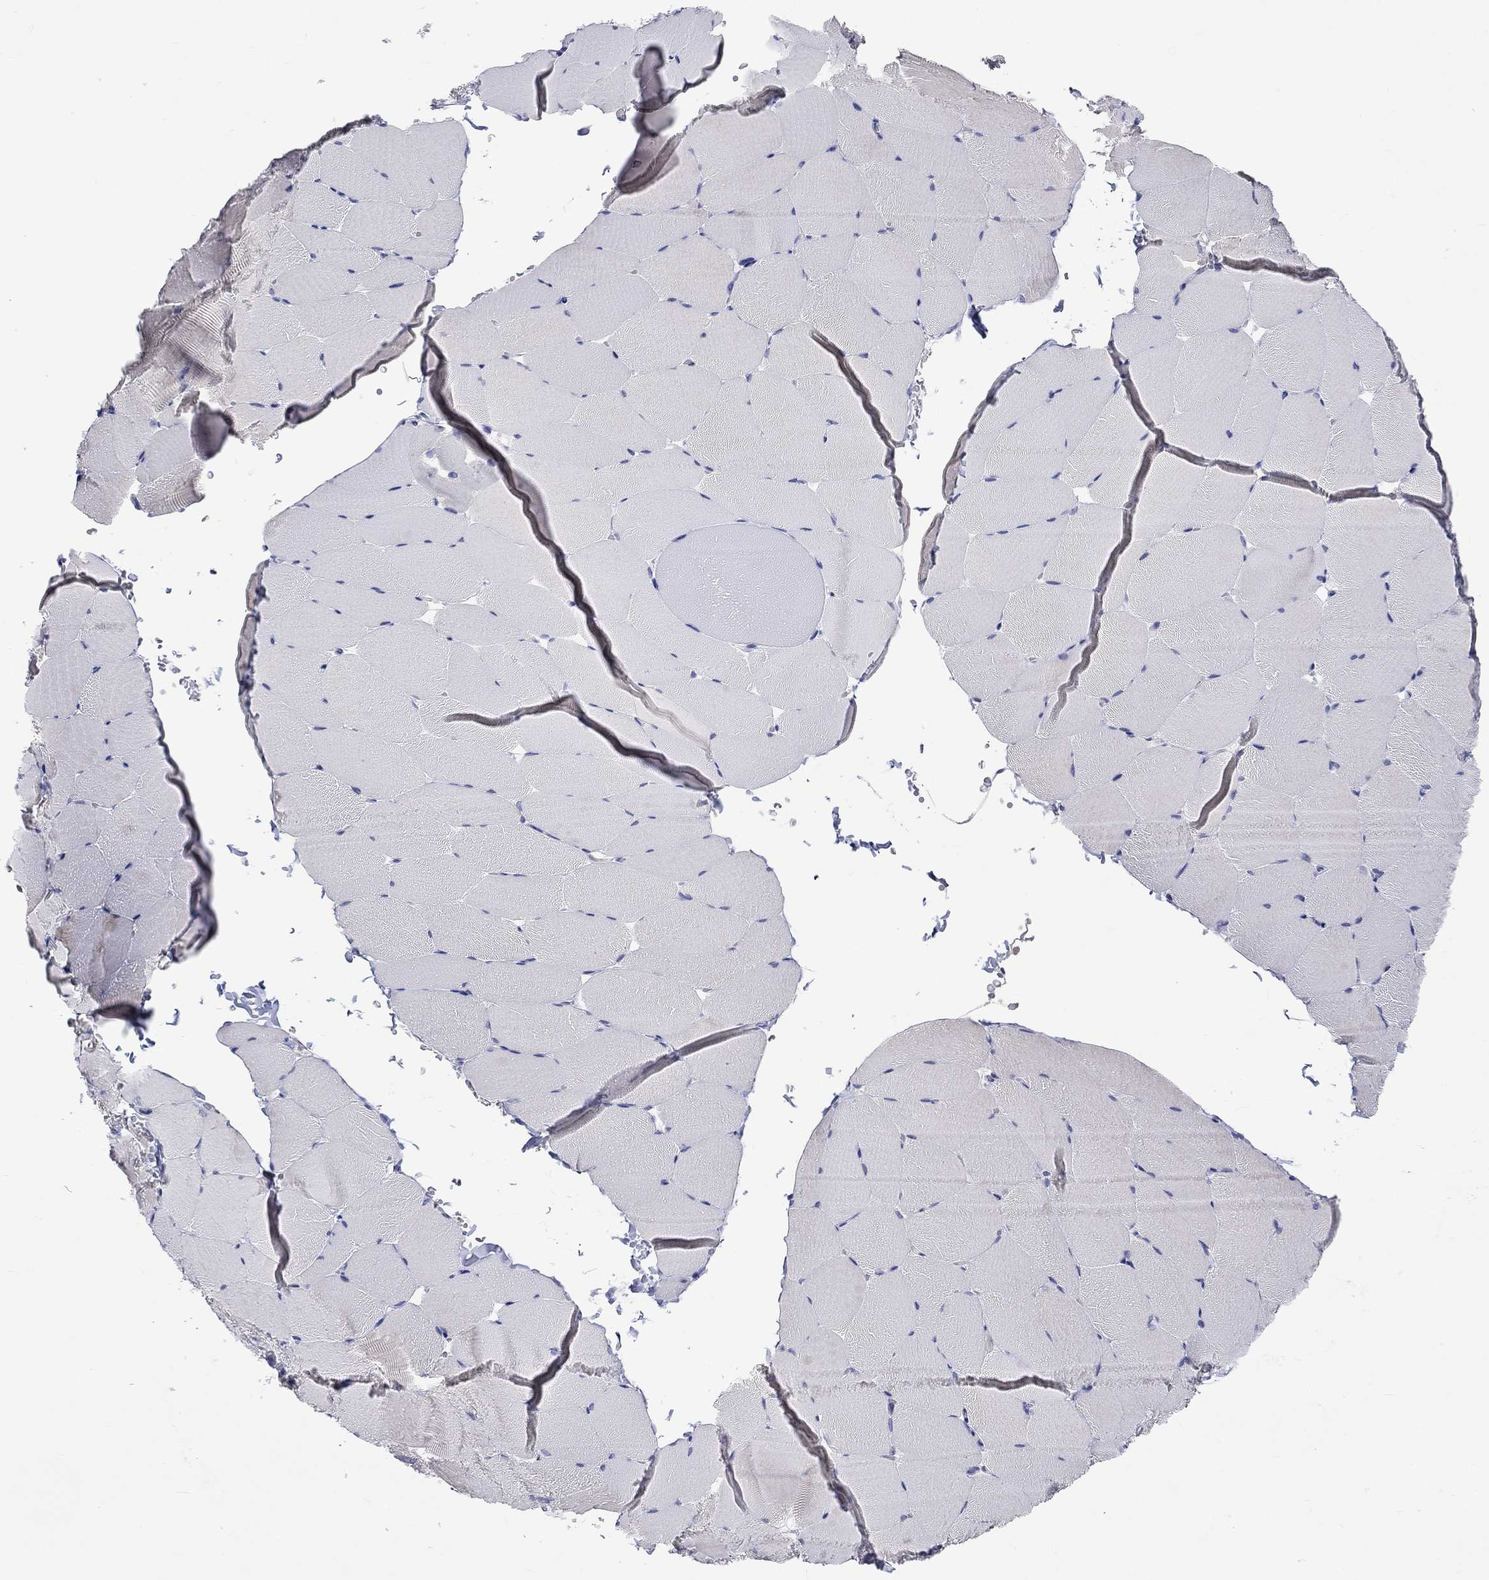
{"staining": {"intensity": "negative", "quantity": "none", "location": "none"}, "tissue": "skeletal muscle", "cell_type": "Myocytes", "image_type": "normal", "snomed": [{"axis": "morphology", "description": "Normal tissue, NOS"}, {"axis": "topography", "description": "Skeletal muscle"}], "caption": "This is an immunohistochemistry (IHC) image of unremarkable human skeletal muscle. There is no positivity in myocytes.", "gene": "CERS1", "patient": {"sex": "female", "age": 37}}